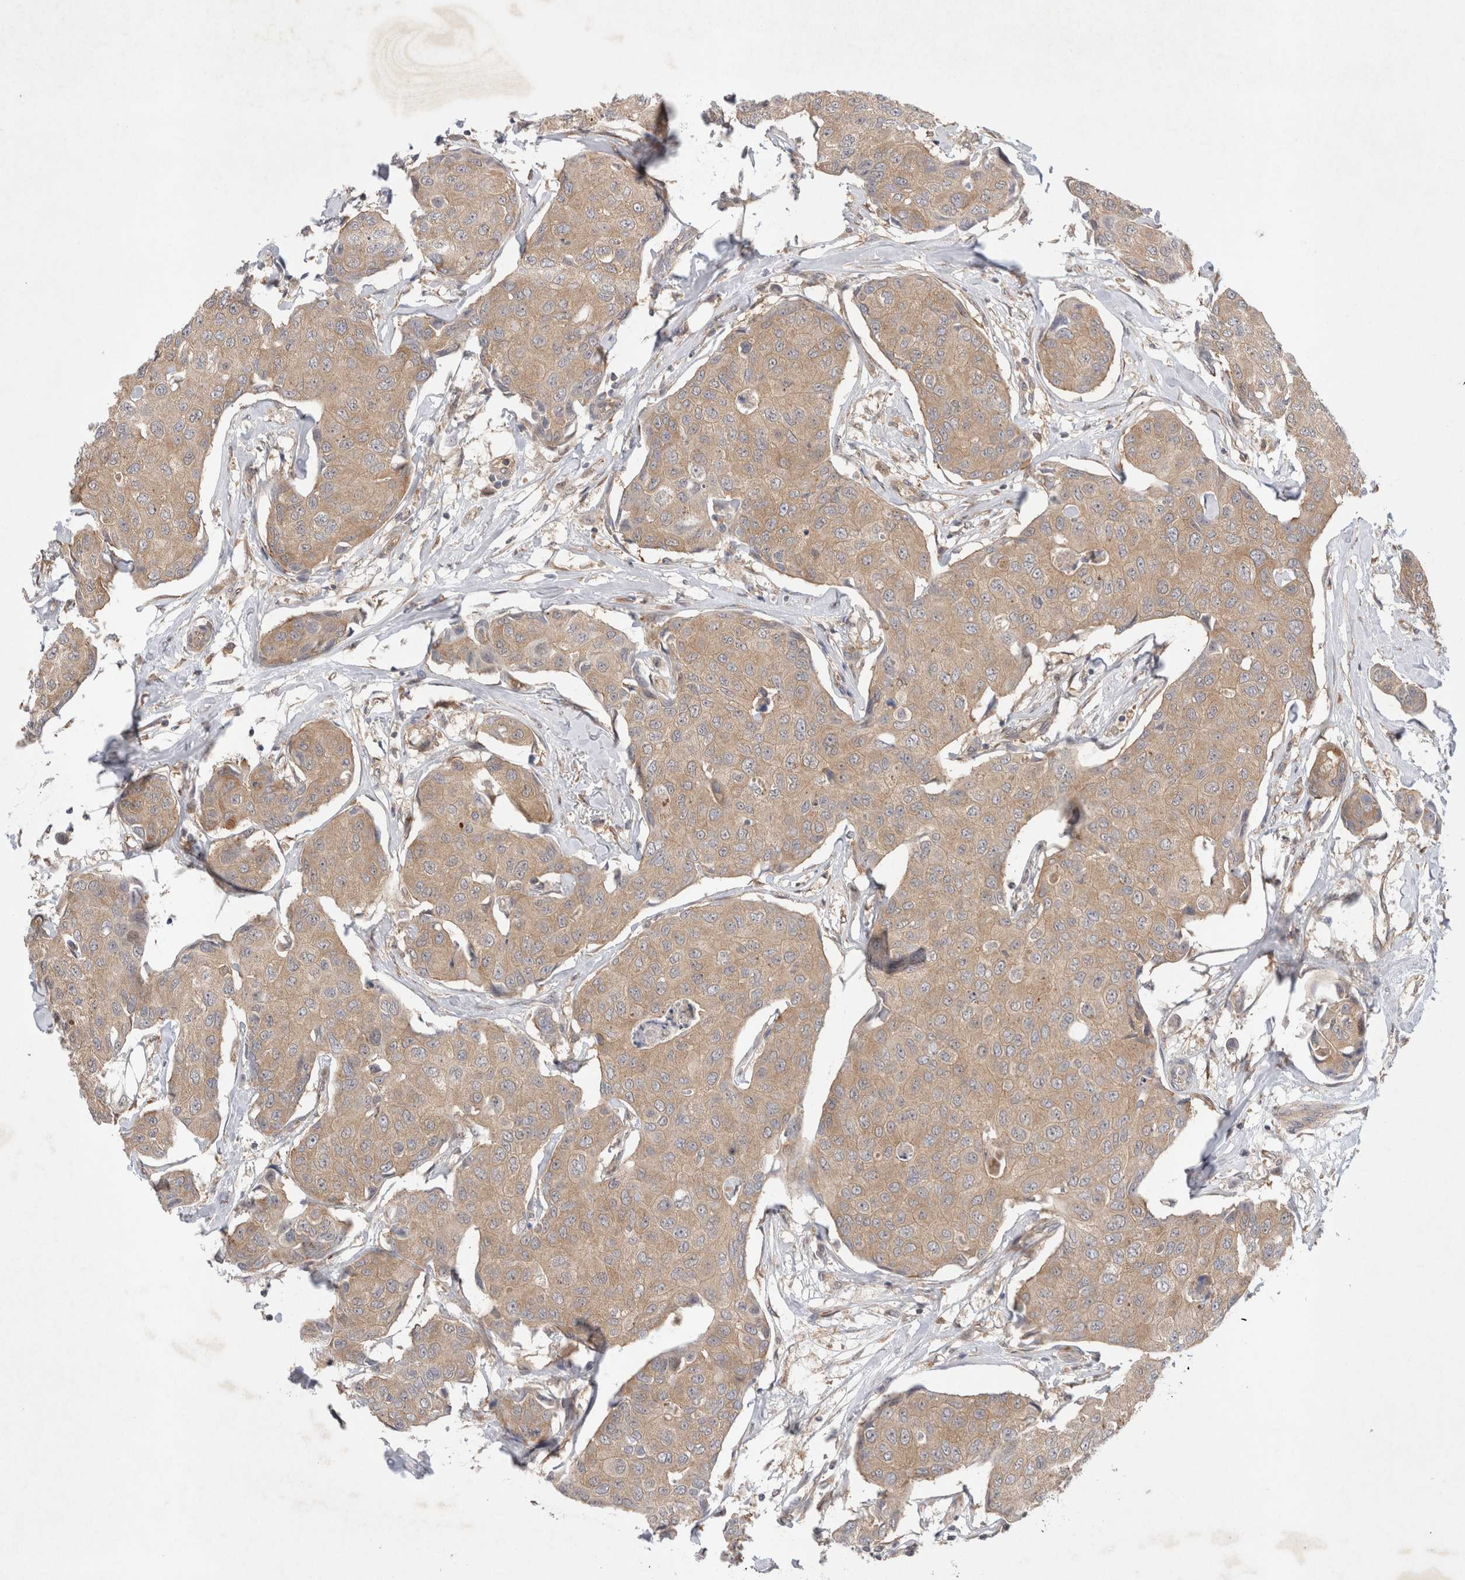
{"staining": {"intensity": "moderate", "quantity": ">75%", "location": "cytoplasmic/membranous"}, "tissue": "breast cancer", "cell_type": "Tumor cells", "image_type": "cancer", "snomed": [{"axis": "morphology", "description": "Duct carcinoma"}, {"axis": "topography", "description": "Breast"}], "caption": "Approximately >75% of tumor cells in human breast cancer demonstrate moderate cytoplasmic/membranous protein expression as visualized by brown immunohistochemical staining.", "gene": "EIF3E", "patient": {"sex": "female", "age": 80}}